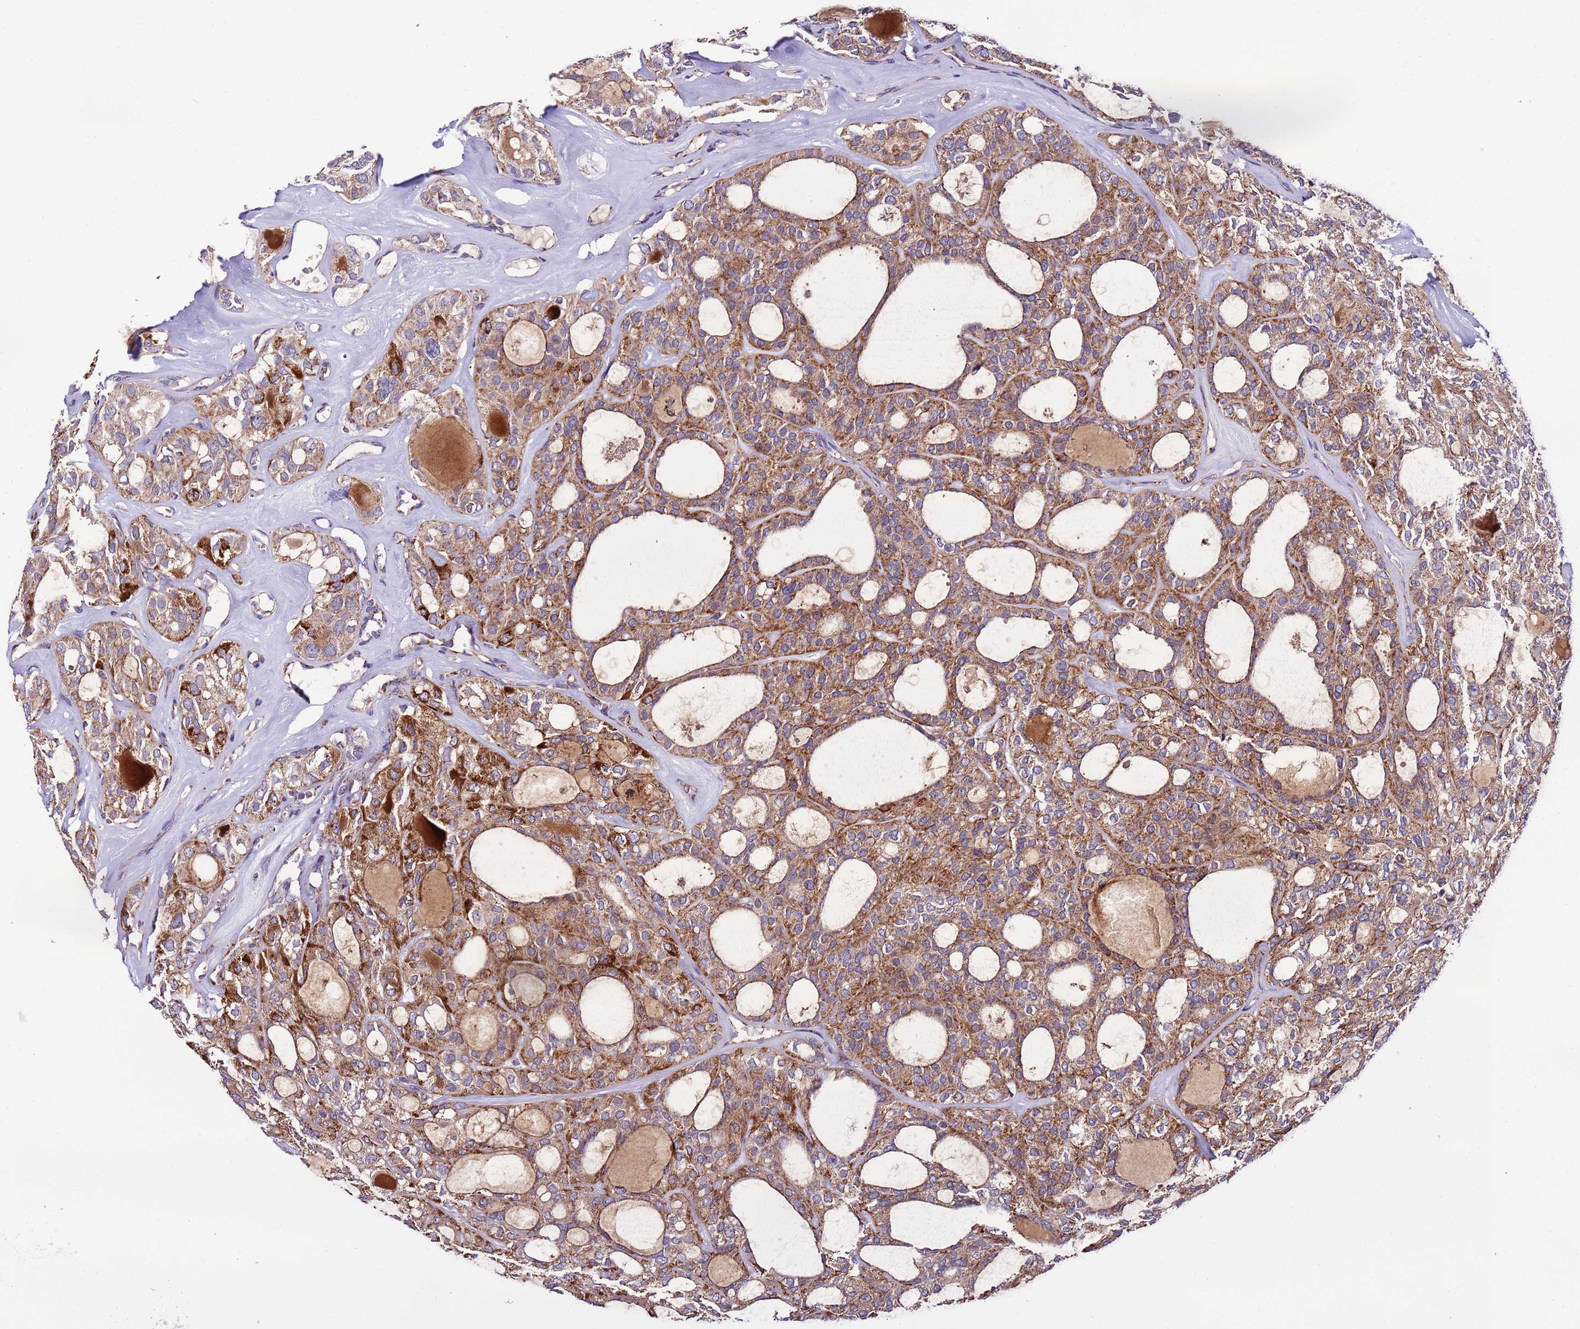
{"staining": {"intensity": "moderate", "quantity": ">75%", "location": "cytoplasmic/membranous"}, "tissue": "thyroid cancer", "cell_type": "Tumor cells", "image_type": "cancer", "snomed": [{"axis": "morphology", "description": "Follicular adenoma carcinoma, NOS"}, {"axis": "topography", "description": "Thyroid gland"}], "caption": "Thyroid follicular adenoma carcinoma was stained to show a protein in brown. There is medium levels of moderate cytoplasmic/membranous staining in about >75% of tumor cells. The protein is stained brown, and the nuclei are stained in blue (DAB IHC with brightfield microscopy, high magnification).", "gene": "UEVLD", "patient": {"sex": "male", "age": 75}}